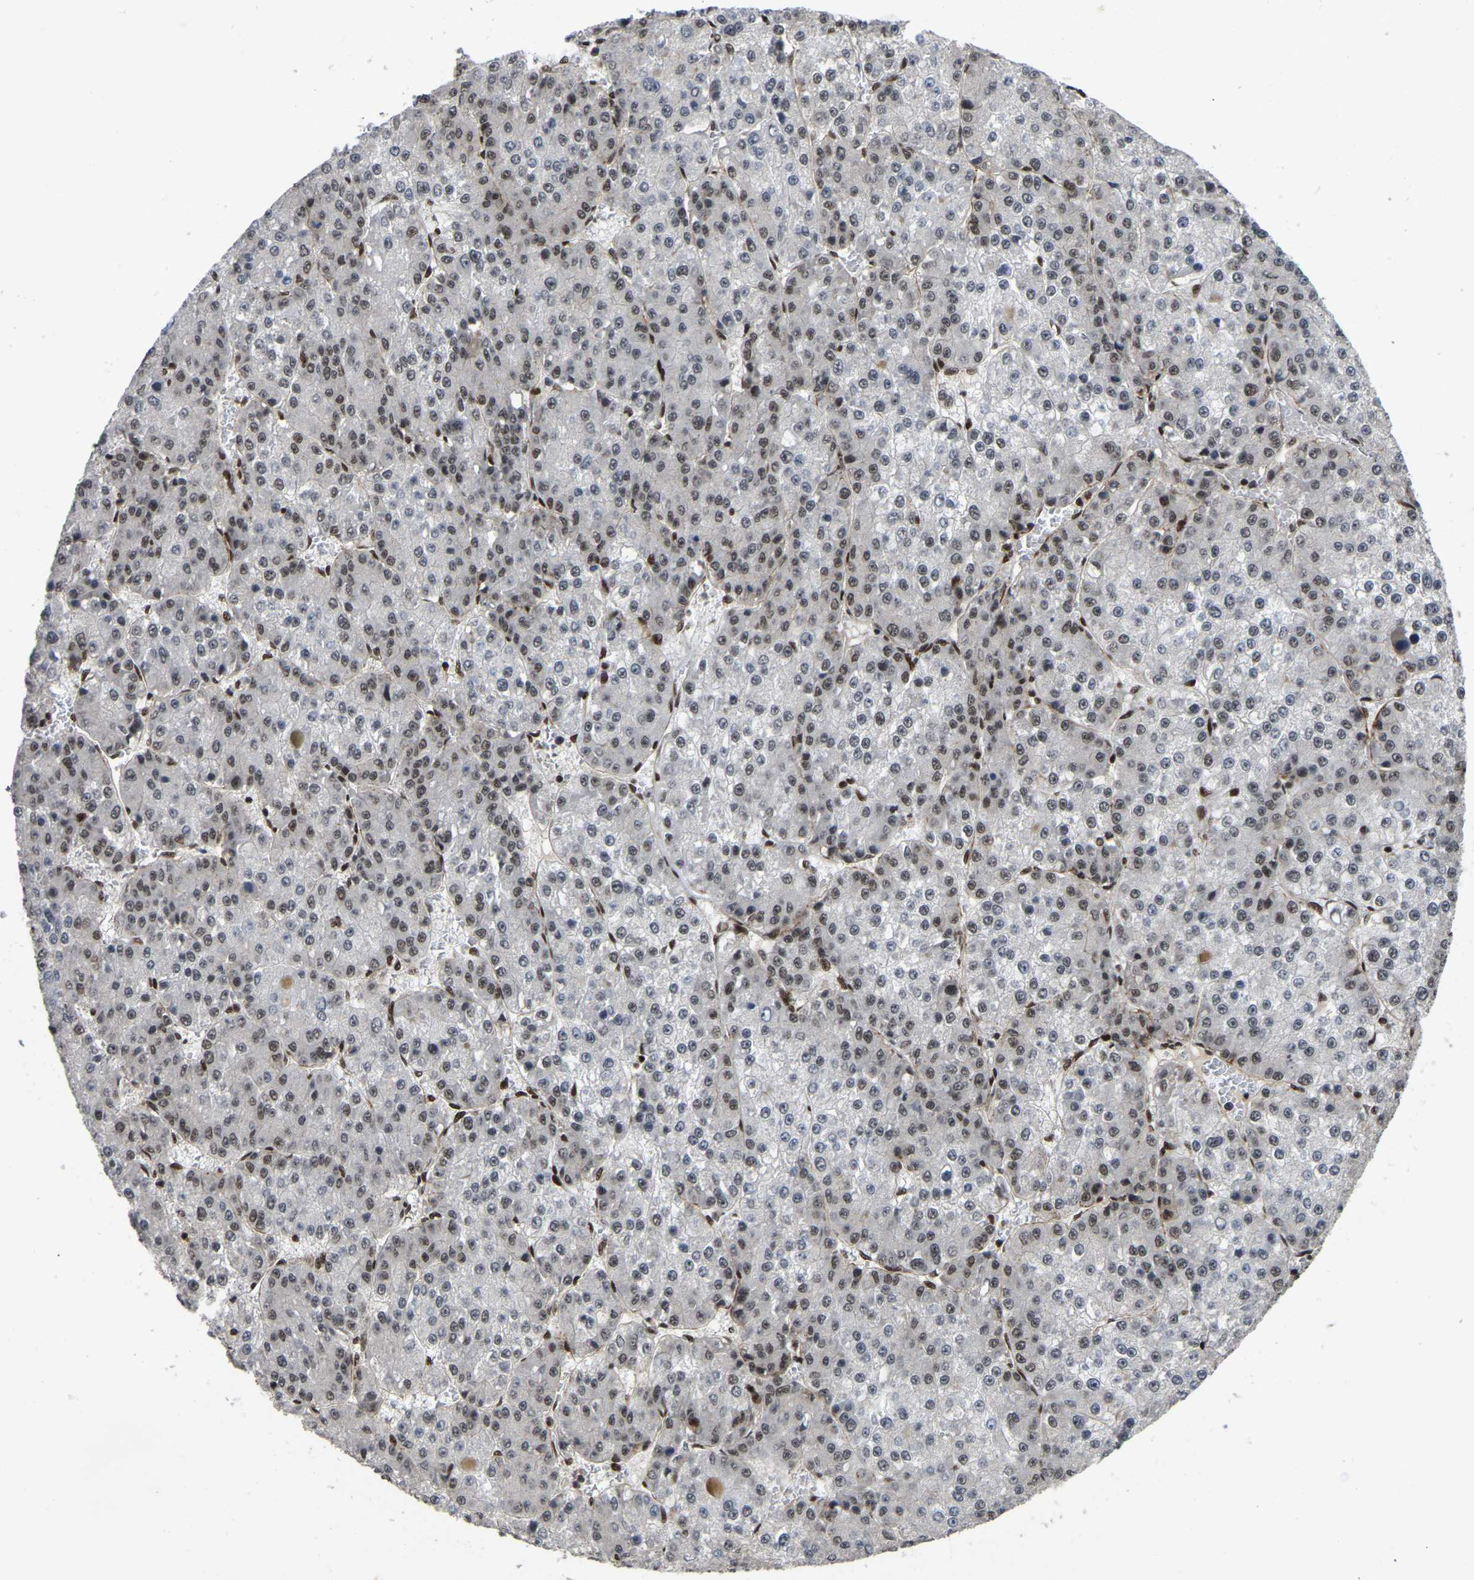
{"staining": {"intensity": "weak", "quantity": "25%-75%", "location": "nuclear"}, "tissue": "liver cancer", "cell_type": "Tumor cells", "image_type": "cancer", "snomed": [{"axis": "morphology", "description": "Carcinoma, Hepatocellular, NOS"}, {"axis": "topography", "description": "Liver"}], "caption": "Liver hepatocellular carcinoma stained with DAB (3,3'-diaminobenzidine) immunohistochemistry displays low levels of weak nuclear staining in about 25%-75% of tumor cells. (IHC, brightfield microscopy, high magnification).", "gene": "TBL1XR1", "patient": {"sex": "female", "age": 73}}